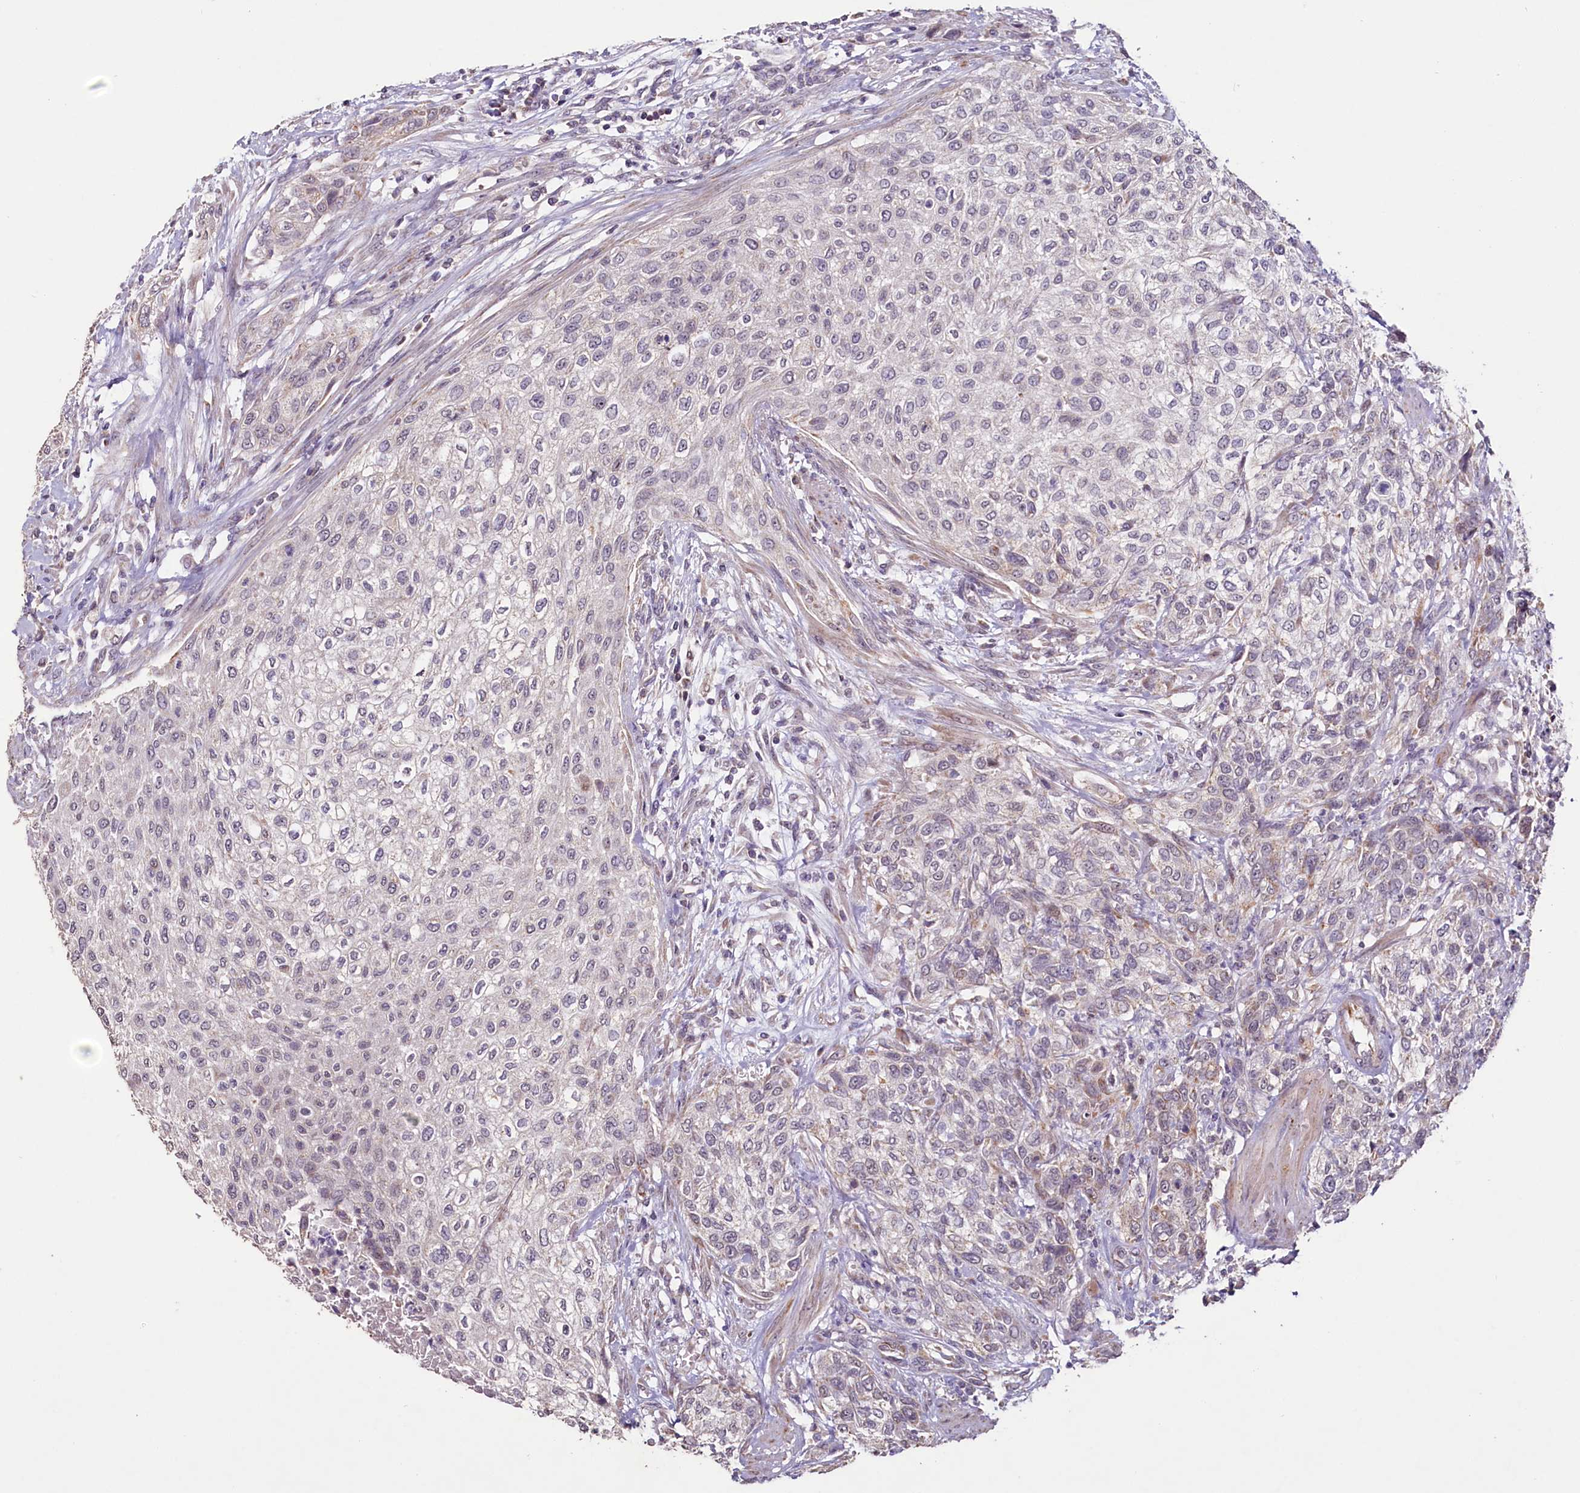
{"staining": {"intensity": "negative", "quantity": "none", "location": "none"}, "tissue": "urothelial cancer", "cell_type": "Tumor cells", "image_type": "cancer", "snomed": [{"axis": "morphology", "description": "Urothelial carcinoma, High grade"}, {"axis": "topography", "description": "Urinary bladder"}], "caption": "Immunohistochemistry (IHC) histopathology image of neoplastic tissue: urothelial carcinoma (high-grade) stained with DAB (3,3'-diaminobenzidine) exhibits no significant protein positivity in tumor cells. The staining was performed using DAB to visualize the protein expression in brown, while the nuclei were stained in blue with hematoxylin (Magnification: 20x).", "gene": "PDE6D", "patient": {"sex": "male", "age": 35}}